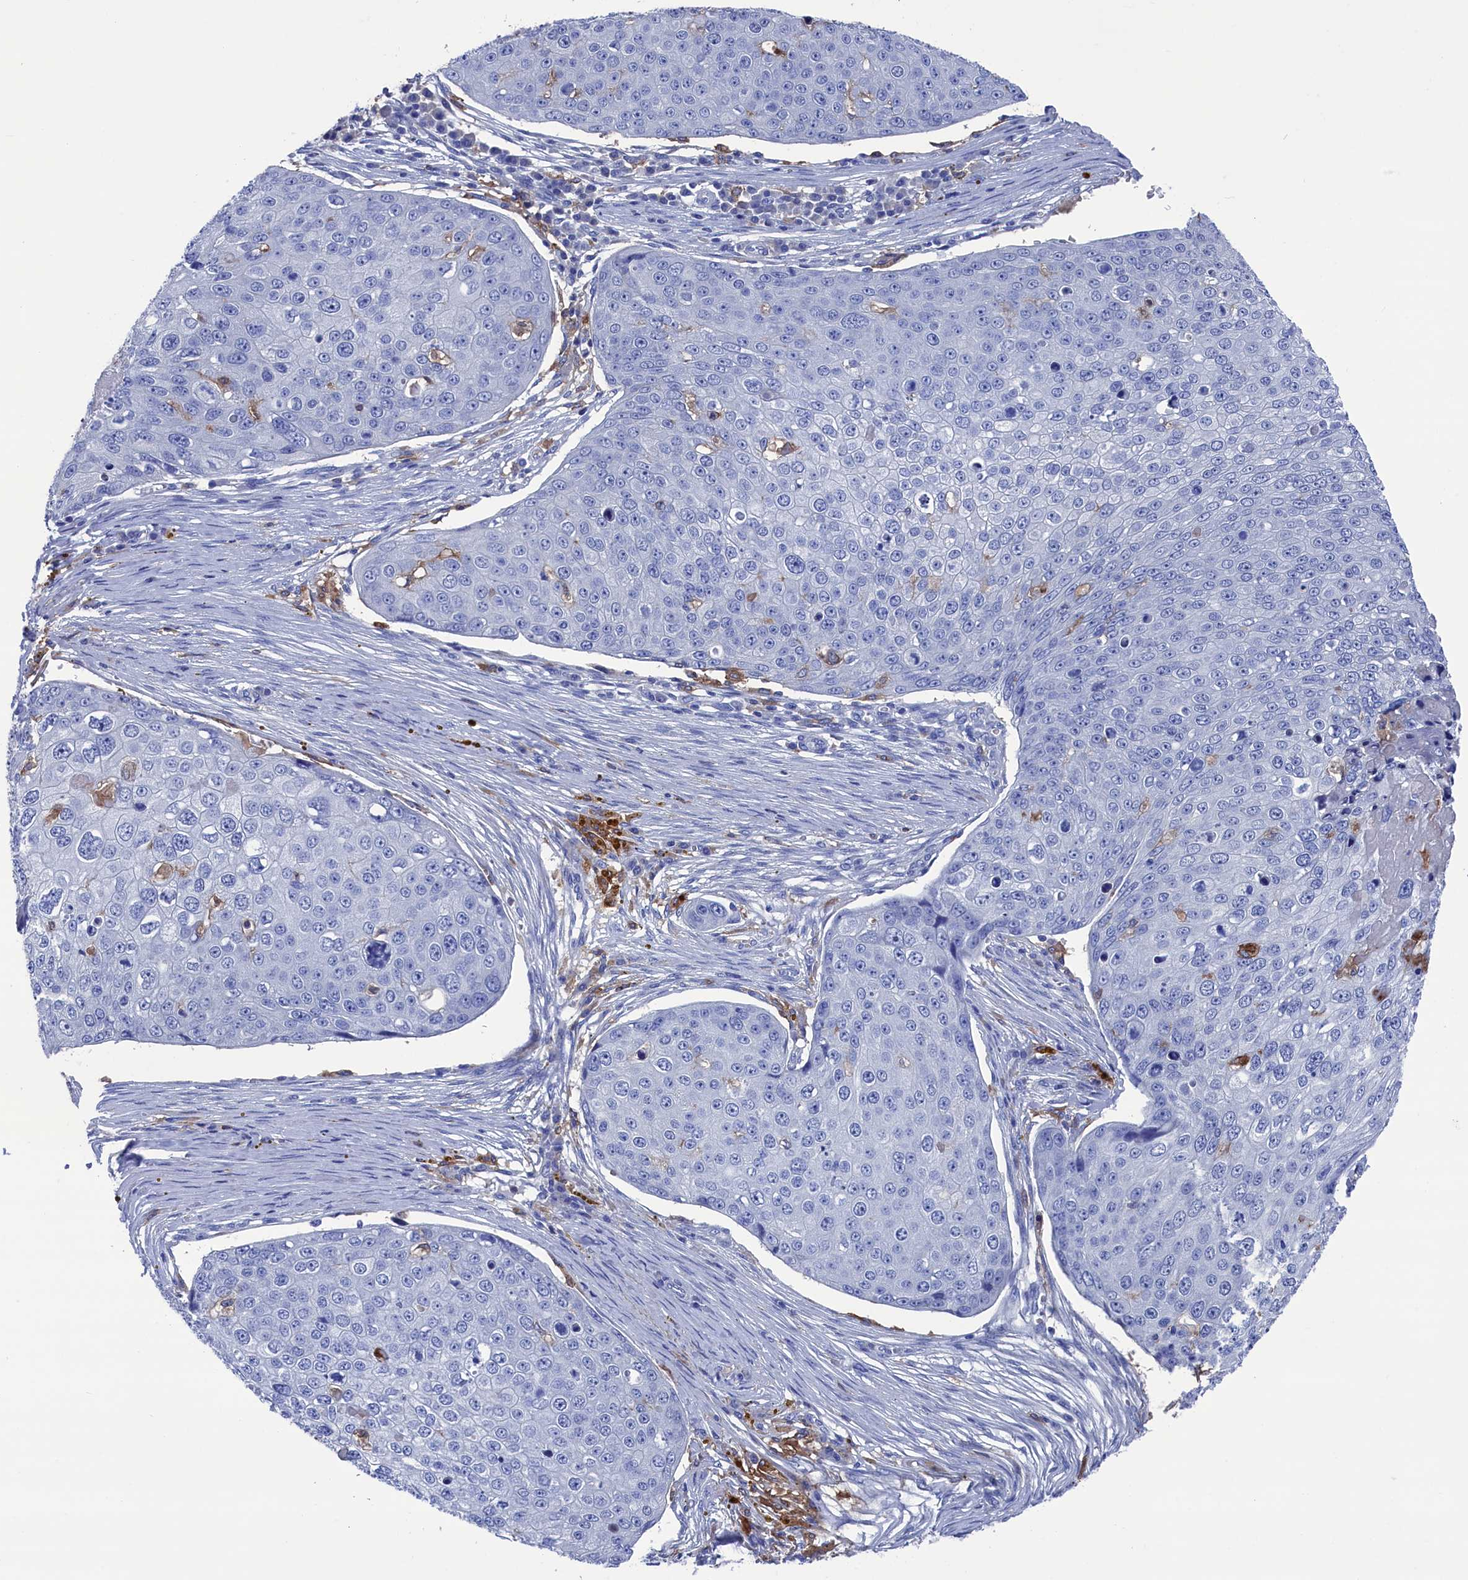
{"staining": {"intensity": "negative", "quantity": "none", "location": "none"}, "tissue": "skin cancer", "cell_type": "Tumor cells", "image_type": "cancer", "snomed": [{"axis": "morphology", "description": "Squamous cell carcinoma, NOS"}, {"axis": "topography", "description": "Skin"}], "caption": "High magnification brightfield microscopy of skin cancer (squamous cell carcinoma) stained with DAB (brown) and counterstained with hematoxylin (blue): tumor cells show no significant staining.", "gene": "TYROBP", "patient": {"sex": "male", "age": 71}}